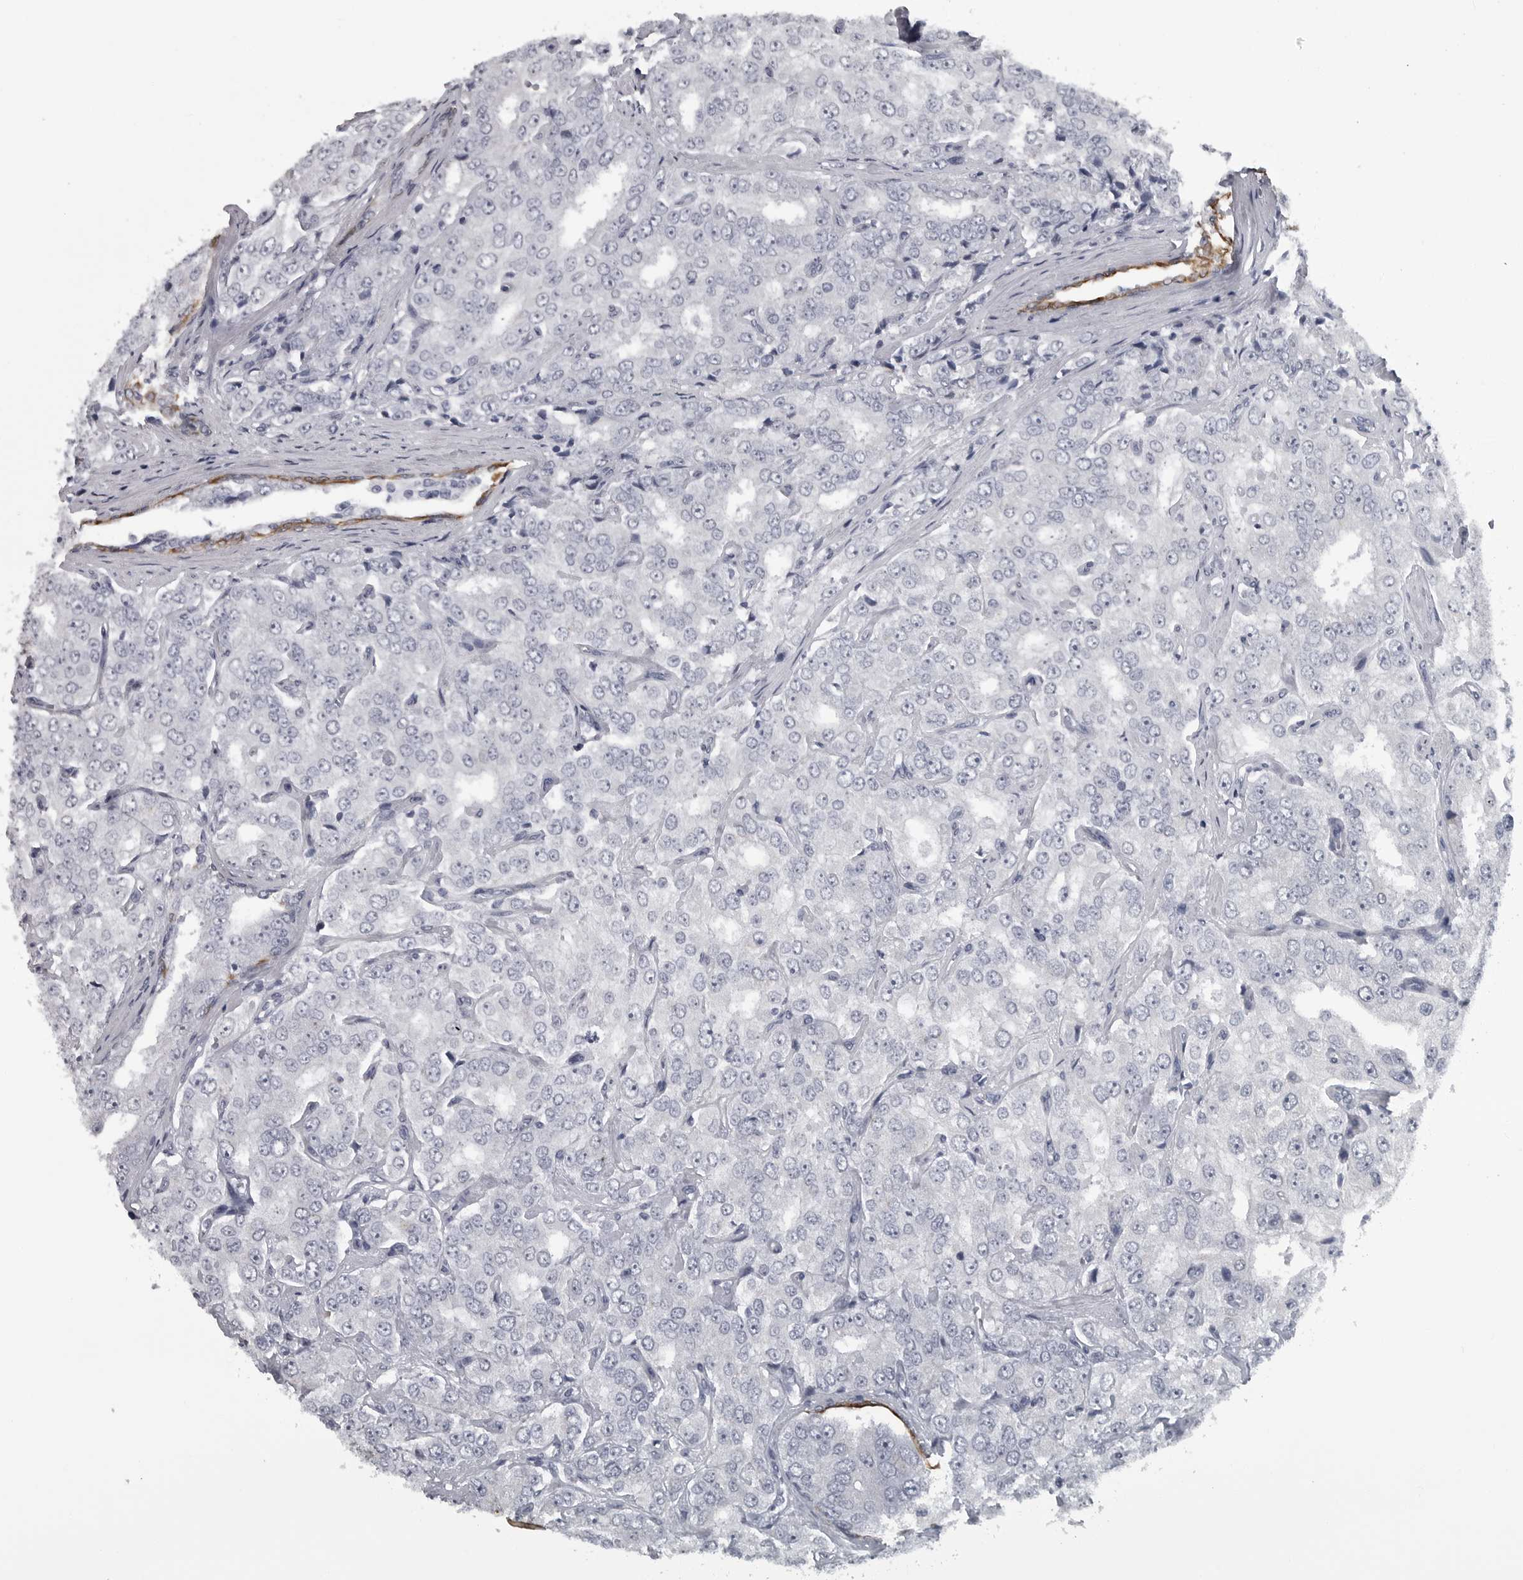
{"staining": {"intensity": "negative", "quantity": "none", "location": "none"}, "tissue": "prostate cancer", "cell_type": "Tumor cells", "image_type": "cancer", "snomed": [{"axis": "morphology", "description": "Adenocarcinoma, High grade"}, {"axis": "topography", "description": "Prostate"}], "caption": "Immunohistochemistry (IHC) histopathology image of adenocarcinoma (high-grade) (prostate) stained for a protein (brown), which displays no expression in tumor cells. (DAB (3,3'-diaminobenzidine) immunohistochemistry, high magnification).", "gene": "MYOC", "patient": {"sex": "male", "age": 58}}